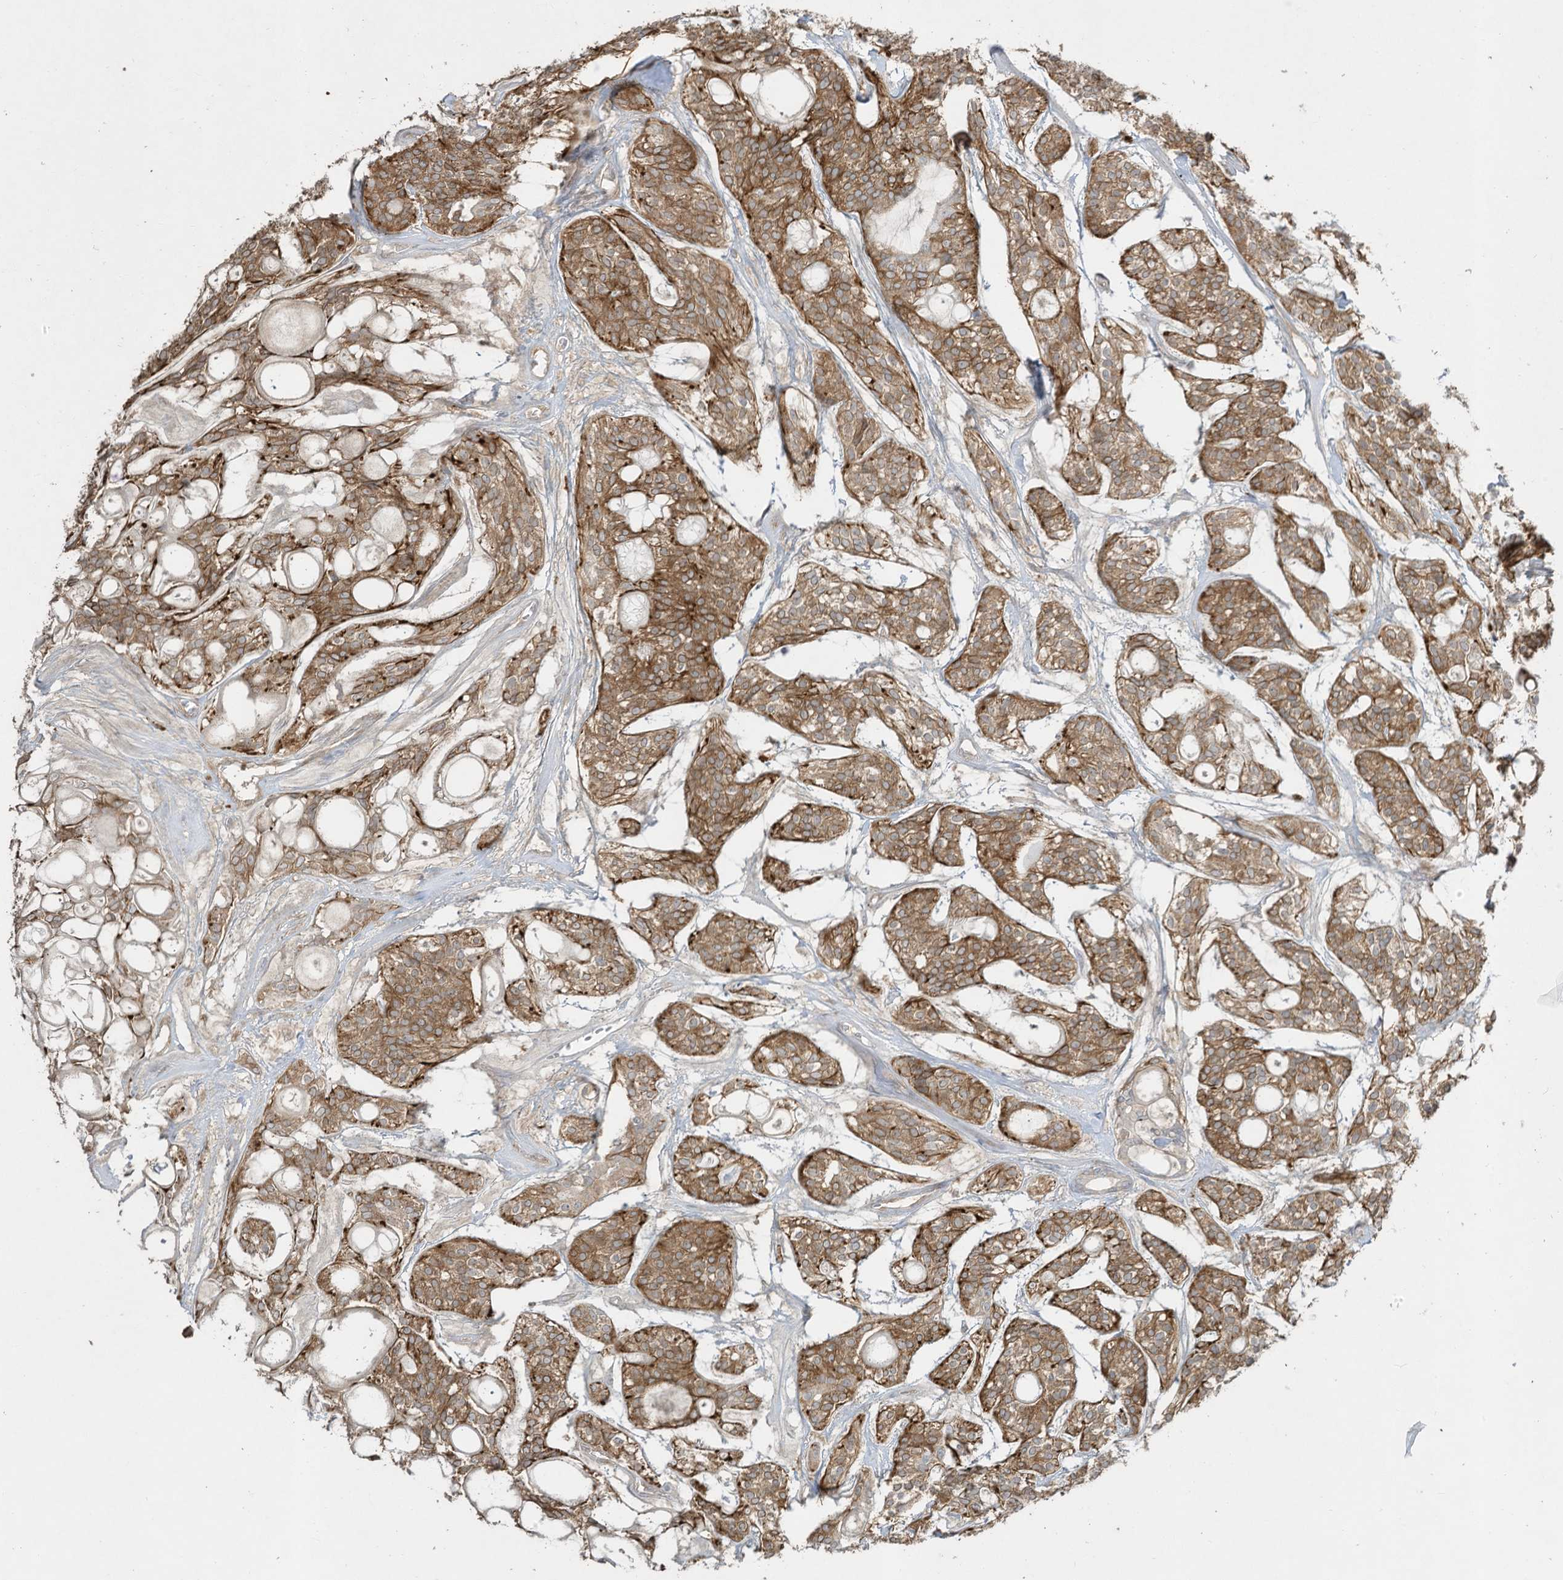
{"staining": {"intensity": "moderate", "quantity": ">75%", "location": "cytoplasmic/membranous"}, "tissue": "head and neck cancer", "cell_type": "Tumor cells", "image_type": "cancer", "snomed": [{"axis": "morphology", "description": "Adenocarcinoma, NOS"}, {"axis": "topography", "description": "Head-Neck"}], "caption": "This image demonstrates head and neck cancer (adenocarcinoma) stained with IHC to label a protein in brown. The cytoplasmic/membranous of tumor cells show moderate positivity for the protein. Nuclei are counter-stained blue.", "gene": "LDAH", "patient": {"sex": "male", "age": 66}}